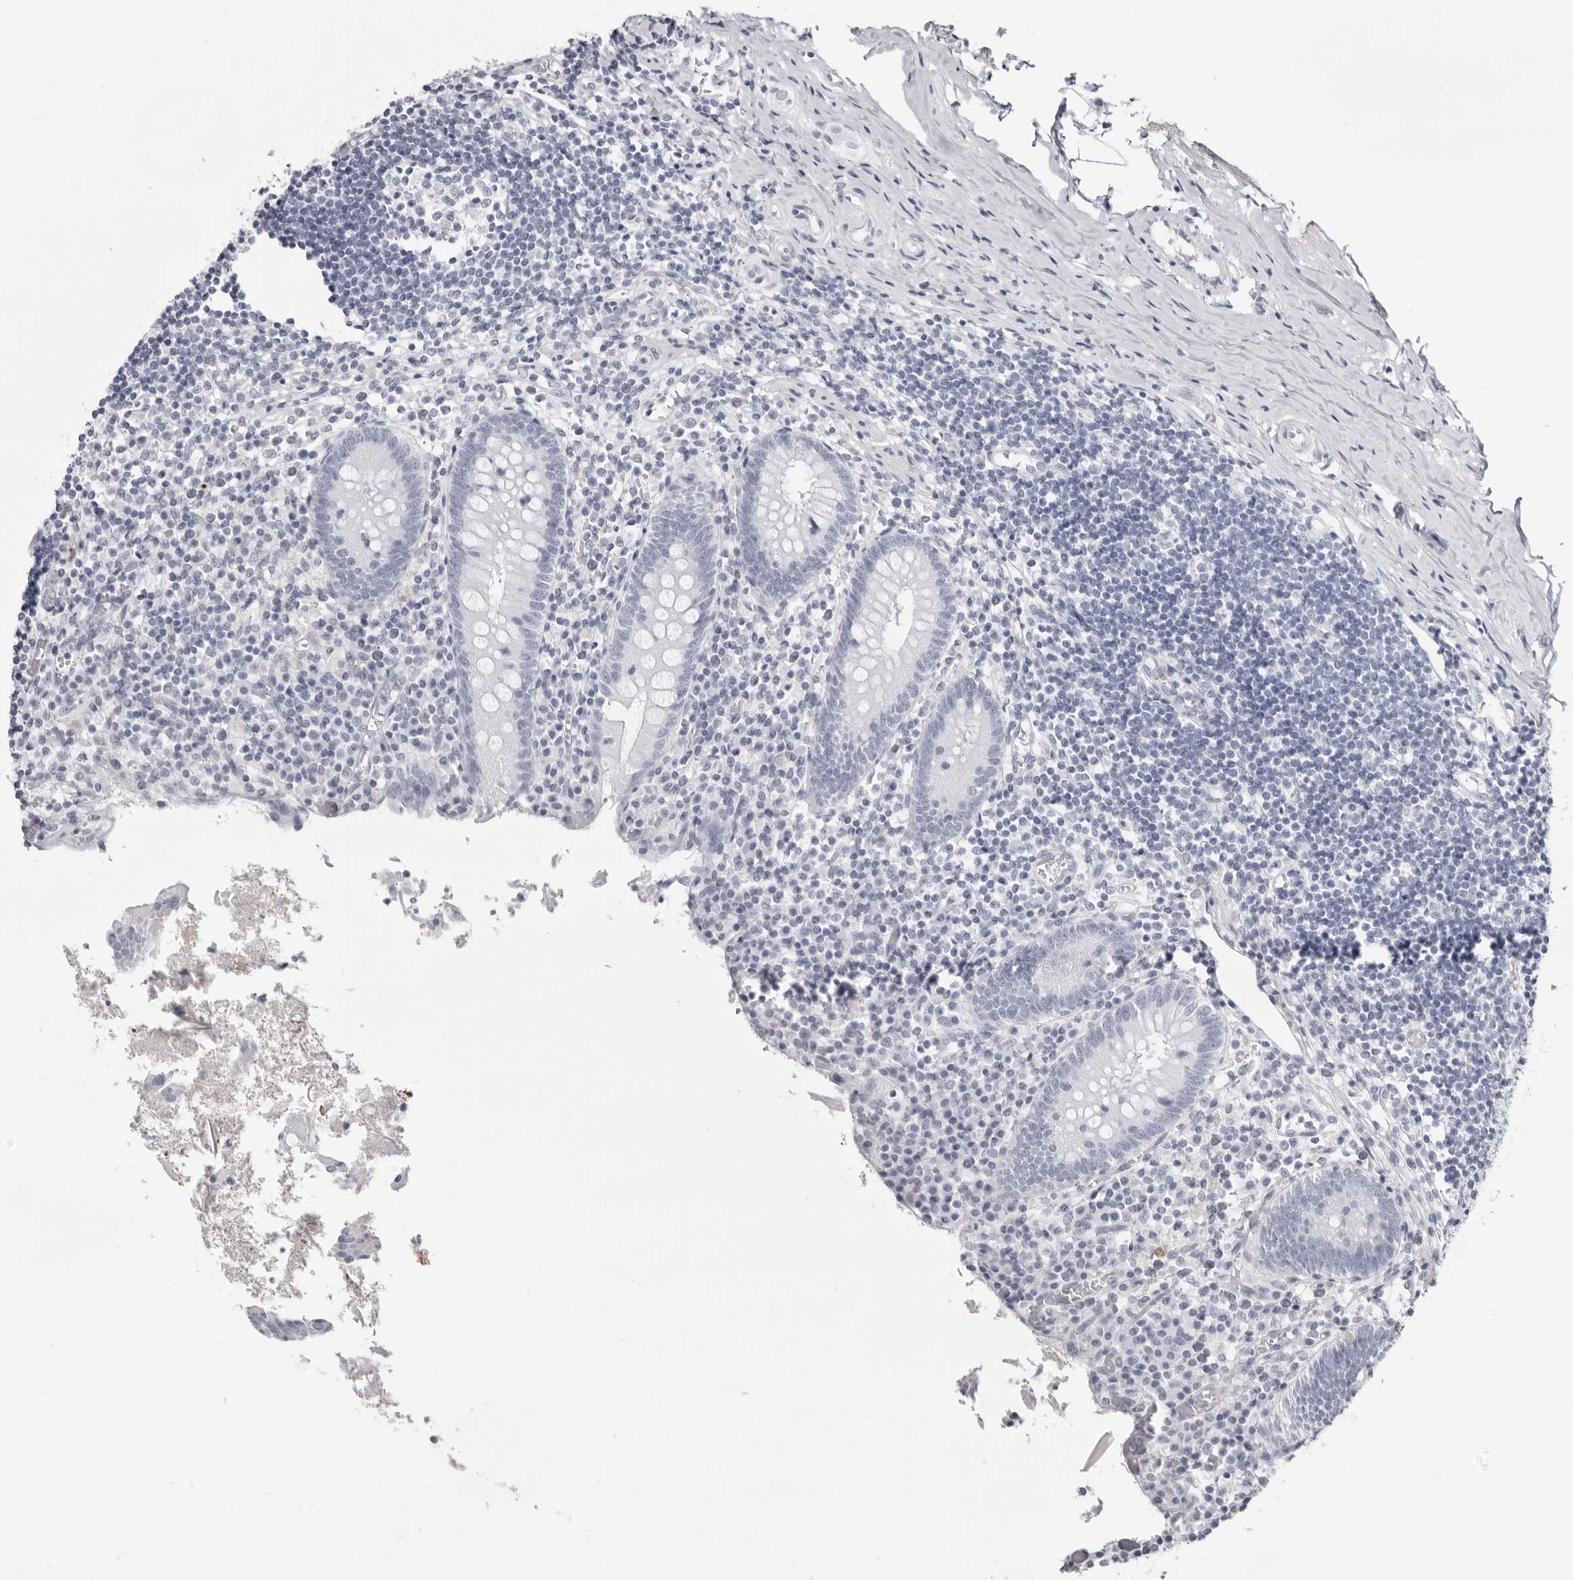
{"staining": {"intensity": "negative", "quantity": "none", "location": "none"}, "tissue": "appendix", "cell_type": "Glandular cells", "image_type": "normal", "snomed": [{"axis": "morphology", "description": "Normal tissue, NOS"}, {"axis": "topography", "description": "Appendix"}], "caption": "A photomicrograph of appendix stained for a protein demonstrates no brown staining in glandular cells. (DAB IHC visualized using brightfield microscopy, high magnification).", "gene": "INSL3", "patient": {"sex": "female", "age": 17}}